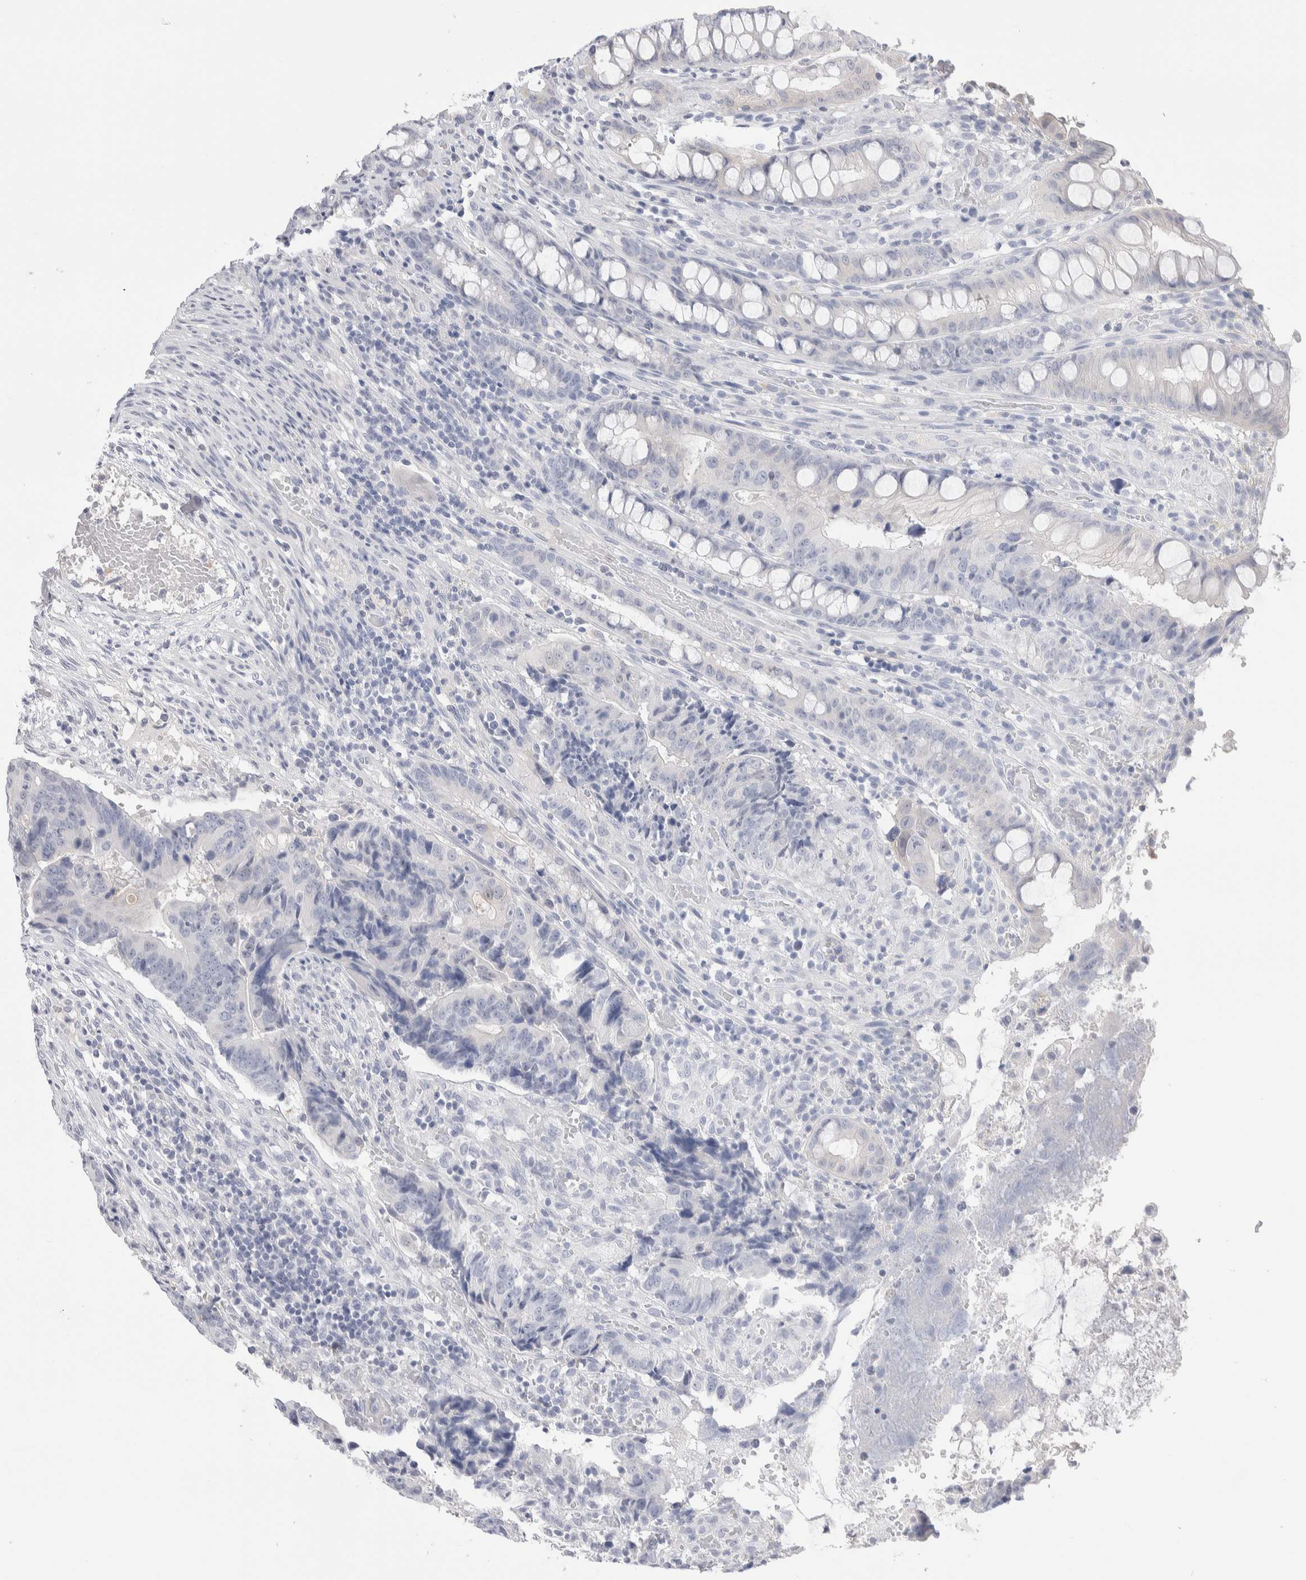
{"staining": {"intensity": "negative", "quantity": "none", "location": "none"}, "tissue": "colorectal cancer", "cell_type": "Tumor cells", "image_type": "cancer", "snomed": [{"axis": "morphology", "description": "Adenocarcinoma, NOS"}, {"axis": "topography", "description": "Colon"}], "caption": "High power microscopy photomicrograph of an IHC micrograph of adenocarcinoma (colorectal), revealing no significant expression in tumor cells.", "gene": "GDA", "patient": {"sex": "female", "age": 57}}